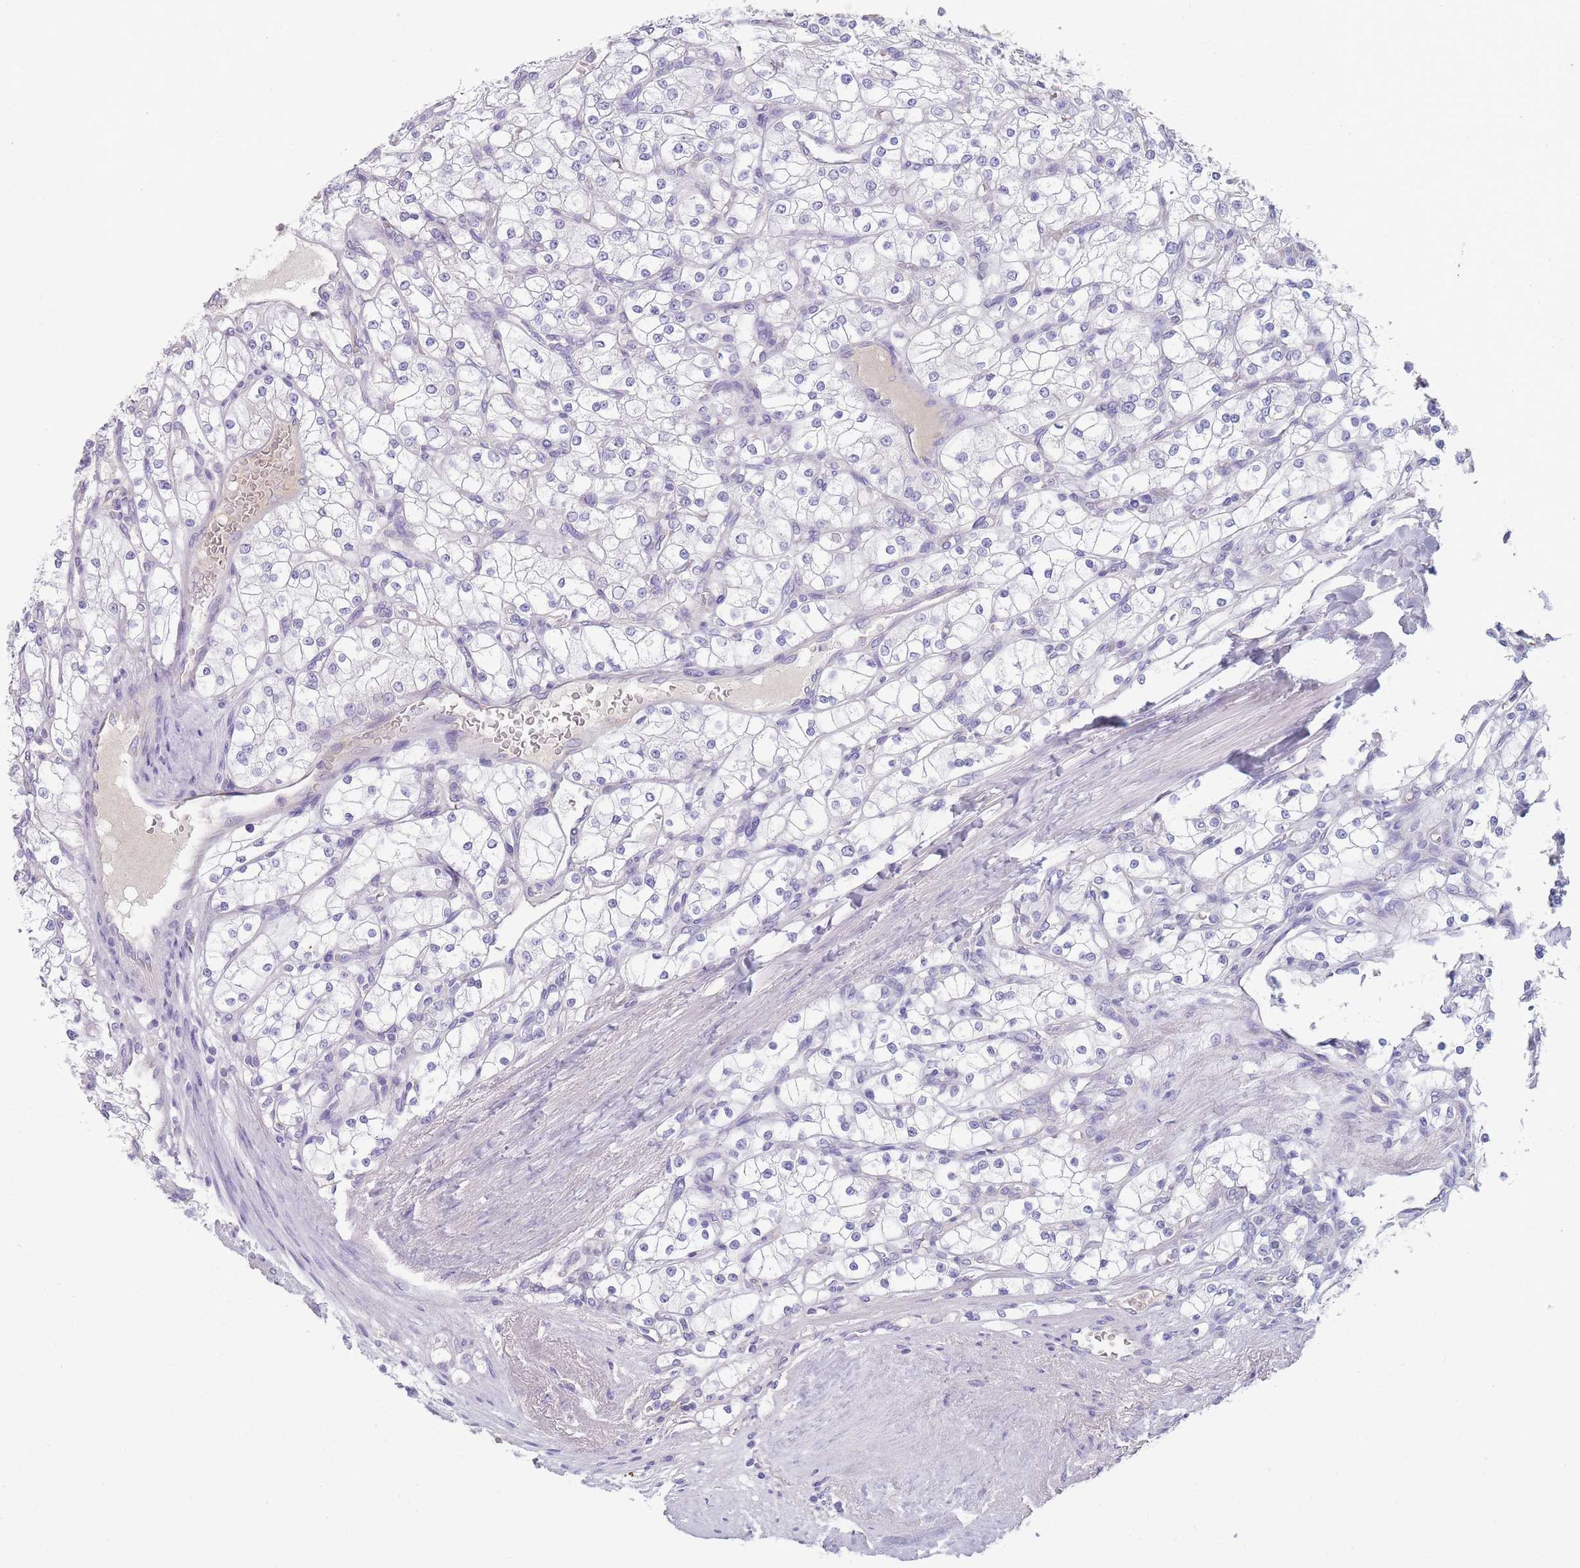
{"staining": {"intensity": "negative", "quantity": "none", "location": "none"}, "tissue": "renal cancer", "cell_type": "Tumor cells", "image_type": "cancer", "snomed": [{"axis": "morphology", "description": "Adenocarcinoma, NOS"}, {"axis": "topography", "description": "Kidney"}], "caption": "Immunohistochemistry (IHC) histopathology image of neoplastic tissue: human renal cancer (adenocarcinoma) stained with DAB (3,3'-diaminobenzidine) shows no significant protein positivity in tumor cells.", "gene": "MRPS14", "patient": {"sex": "male", "age": 80}}